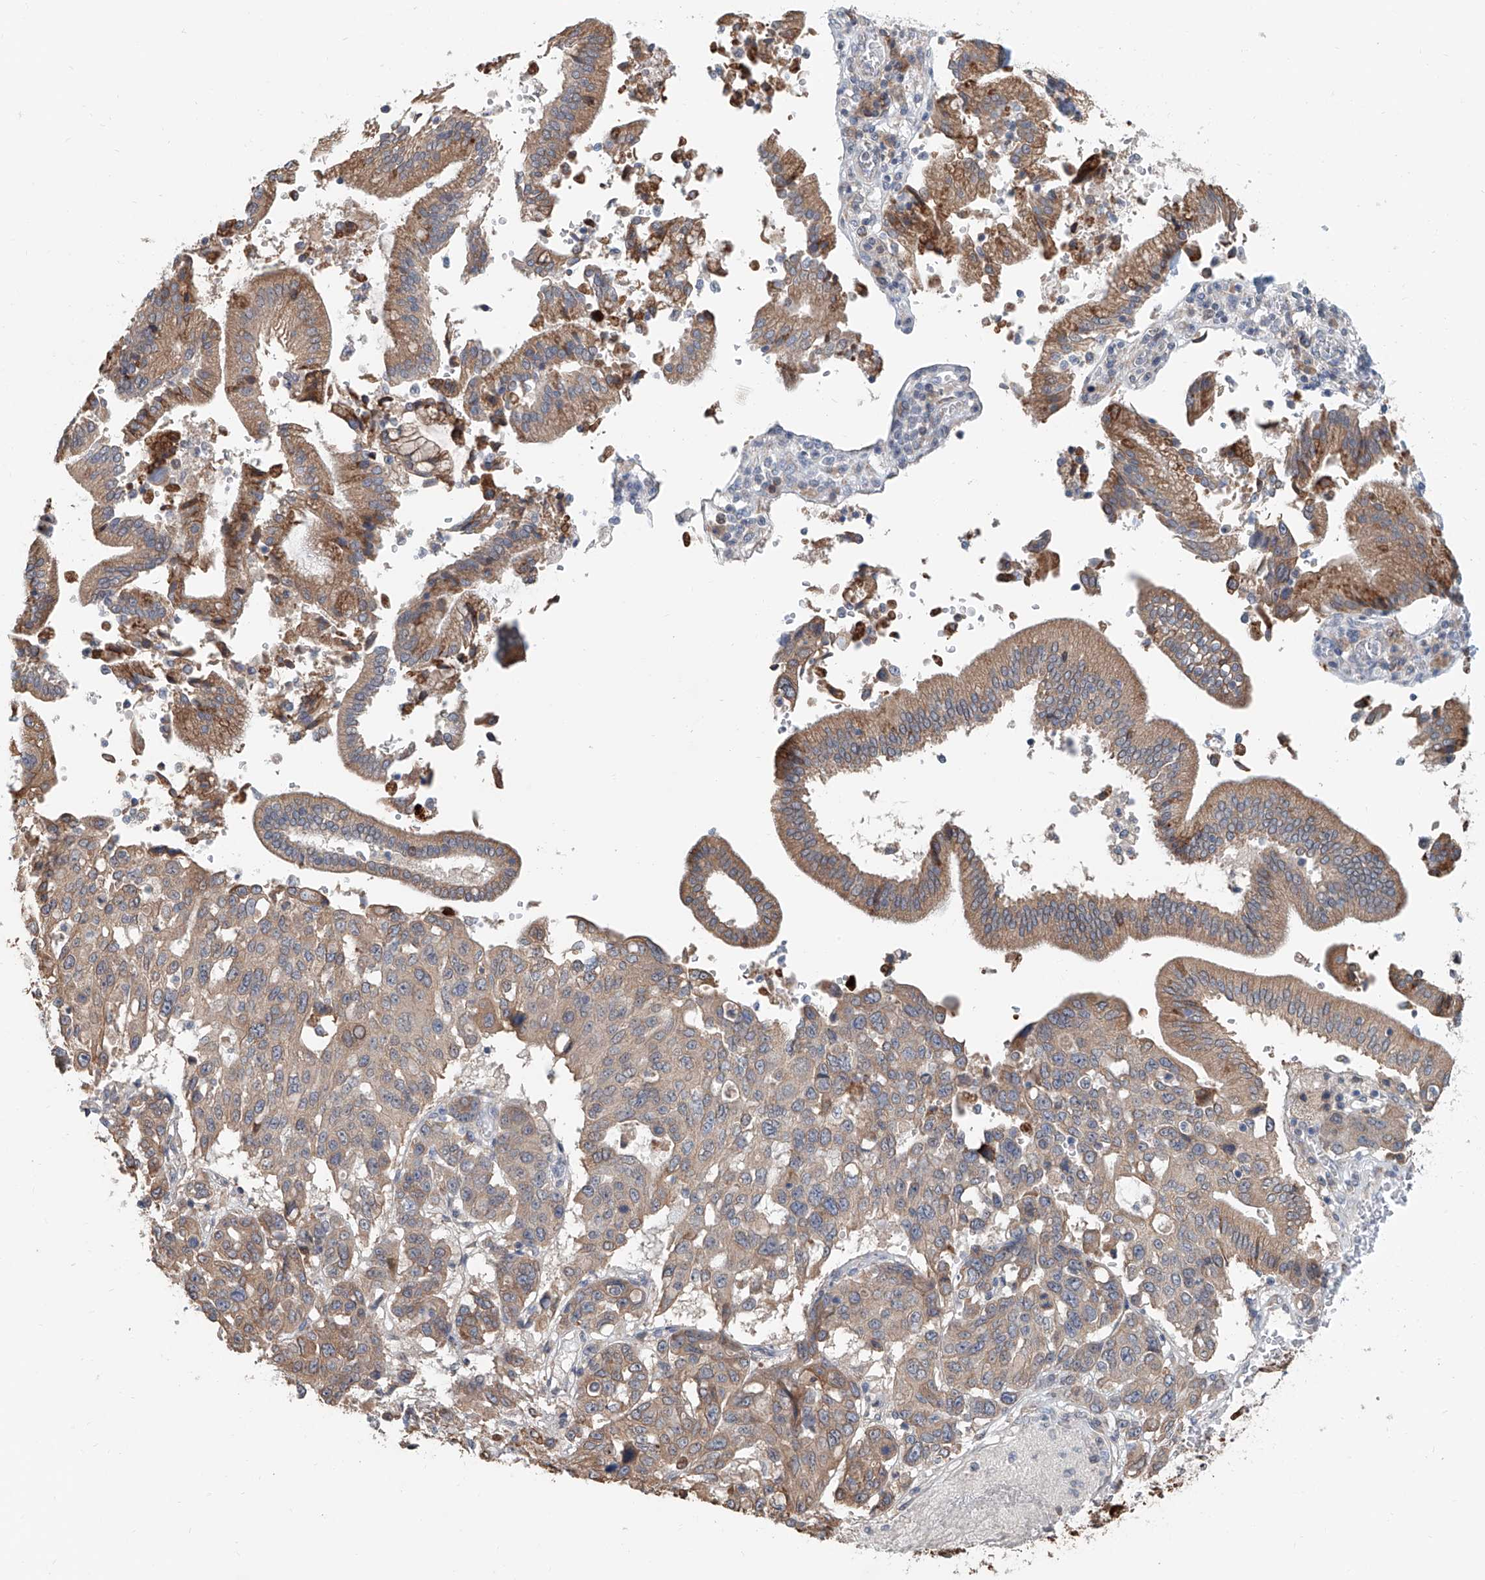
{"staining": {"intensity": "moderate", "quantity": "<25%", "location": "cytoplasmic/membranous"}, "tissue": "pancreatic cancer", "cell_type": "Tumor cells", "image_type": "cancer", "snomed": [{"axis": "morphology", "description": "Adenocarcinoma, NOS"}, {"axis": "topography", "description": "Pancreas"}], "caption": "Moderate cytoplasmic/membranous protein expression is appreciated in about <25% of tumor cells in pancreatic adenocarcinoma.", "gene": "KCNK10", "patient": {"sex": "male", "age": 46}}